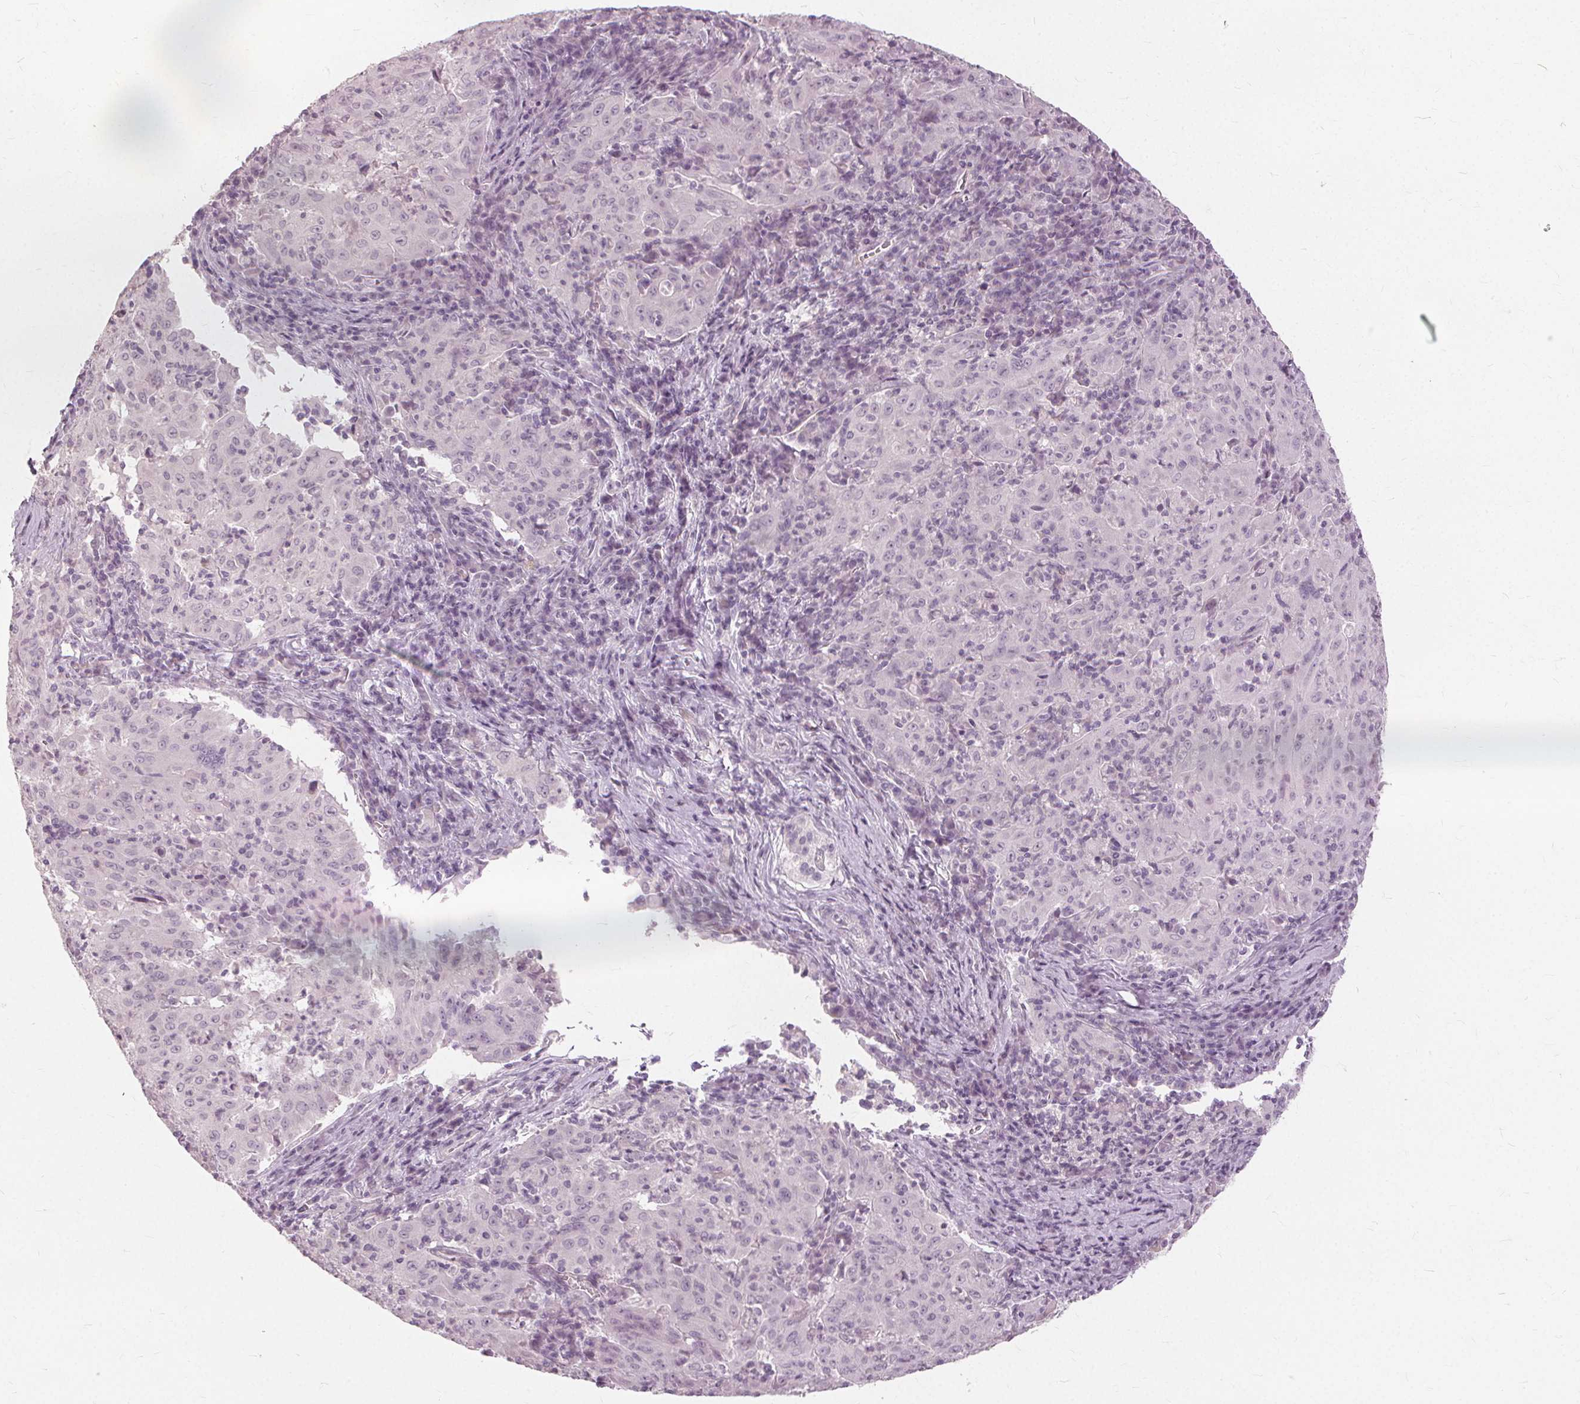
{"staining": {"intensity": "negative", "quantity": "none", "location": "none"}, "tissue": "pancreatic cancer", "cell_type": "Tumor cells", "image_type": "cancer", "snomed": [{"axis": "morphology", "description": "Adenocarcinoma, NOS"}, {"axis": "topography", "description": "Pancreas"}], "caption": "The immunohistochemistry image has no significant positivity in tumor cells of adenocarcinoma (pancreatic) tissue. The staining is performed using DAB brown chromogen with nuclei counter-stained in using hematoxylin.", "gene": "SFTPD", "patient": {"sex": "male", "age": 63}}